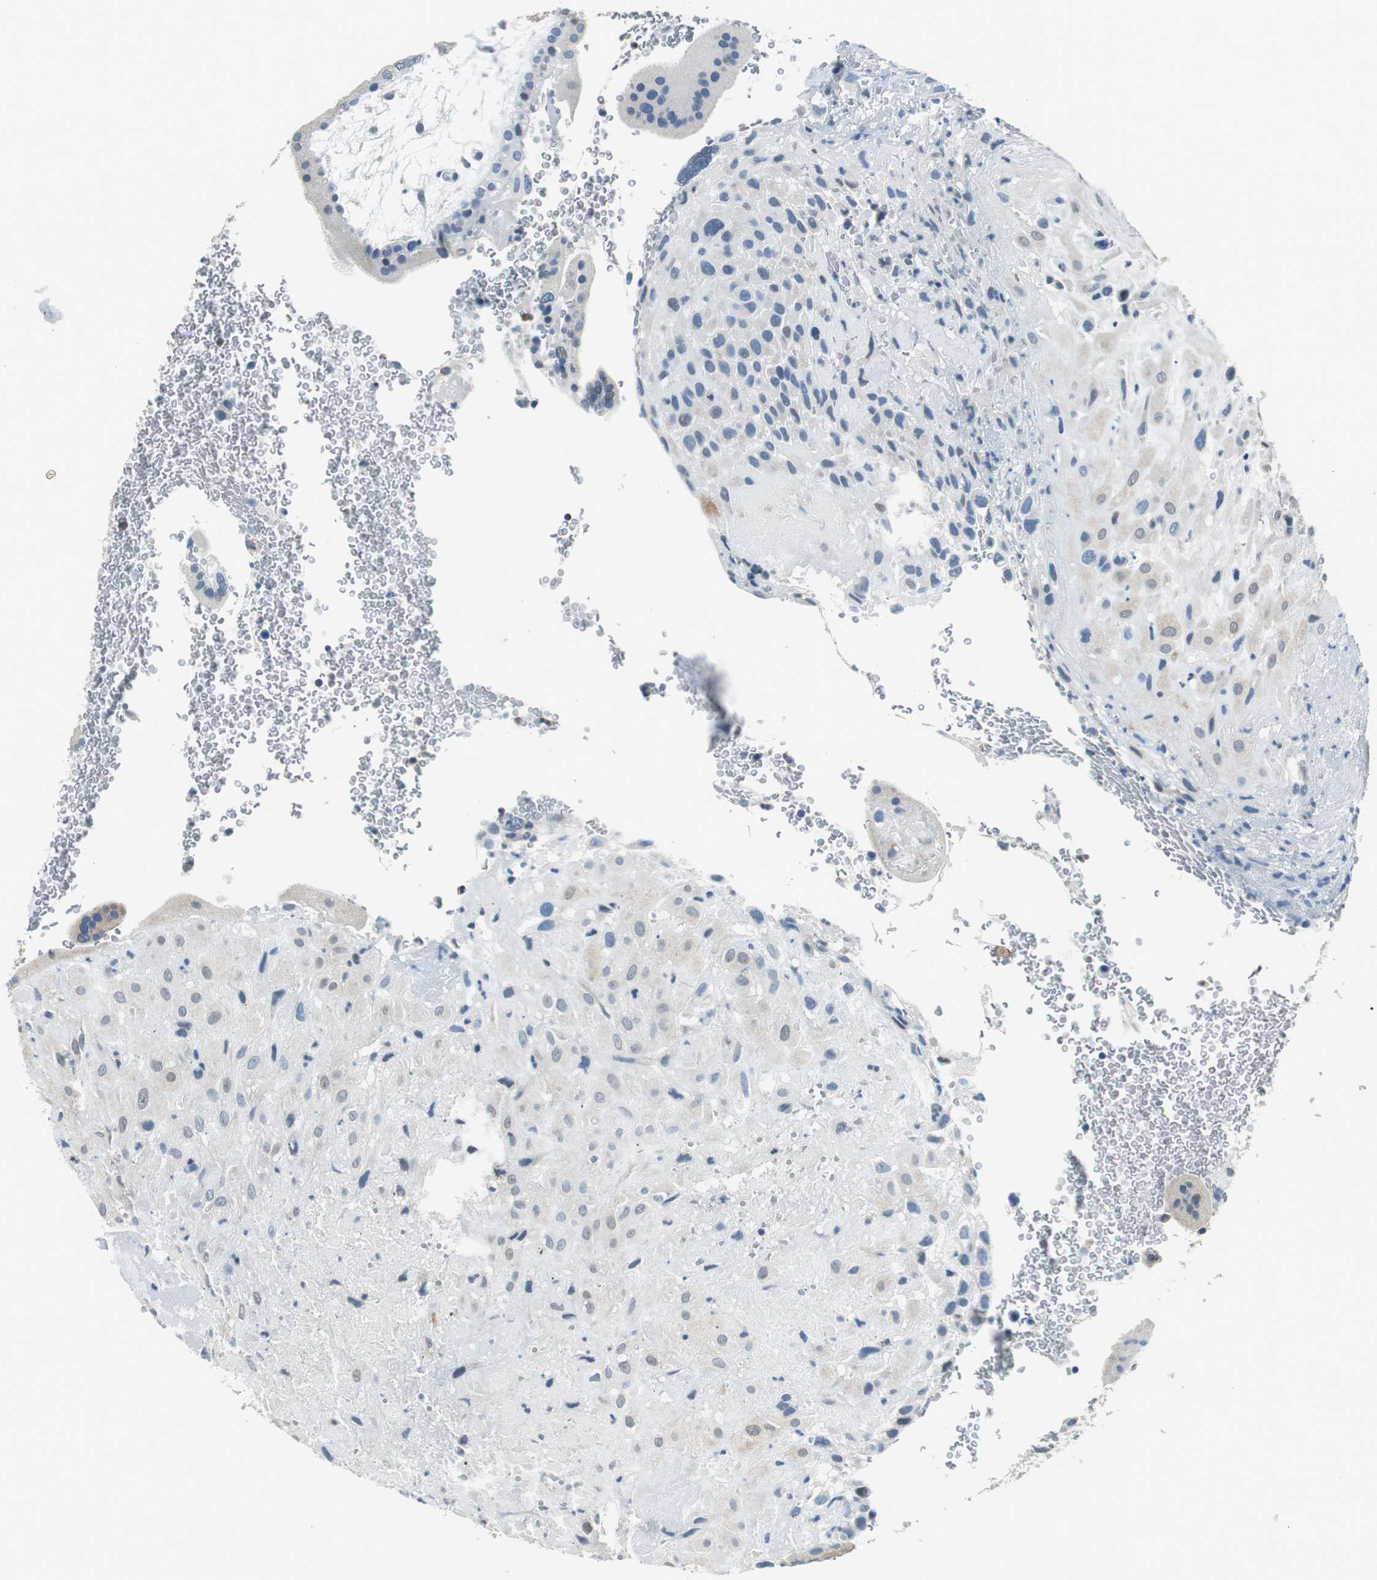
{"staining": {"intensity": "negative", "quantity": "none", "location": "none"}, "tissue": "placenta", "cell_type": "Decidual cells", "image_type": "normal", "snomed": [{"axis": "morphology", "description": "Normal tissue, NOS"}, {"axis": "topography", "description": "Placenta"}], "caption": "Decidual cells show no significant protein positivity in unremarkable placenta. (DAB immunohistochemistry with hematoxylin counter stain).", "gene": "ME1", "patient": {"sex": "female", "age": 19}}